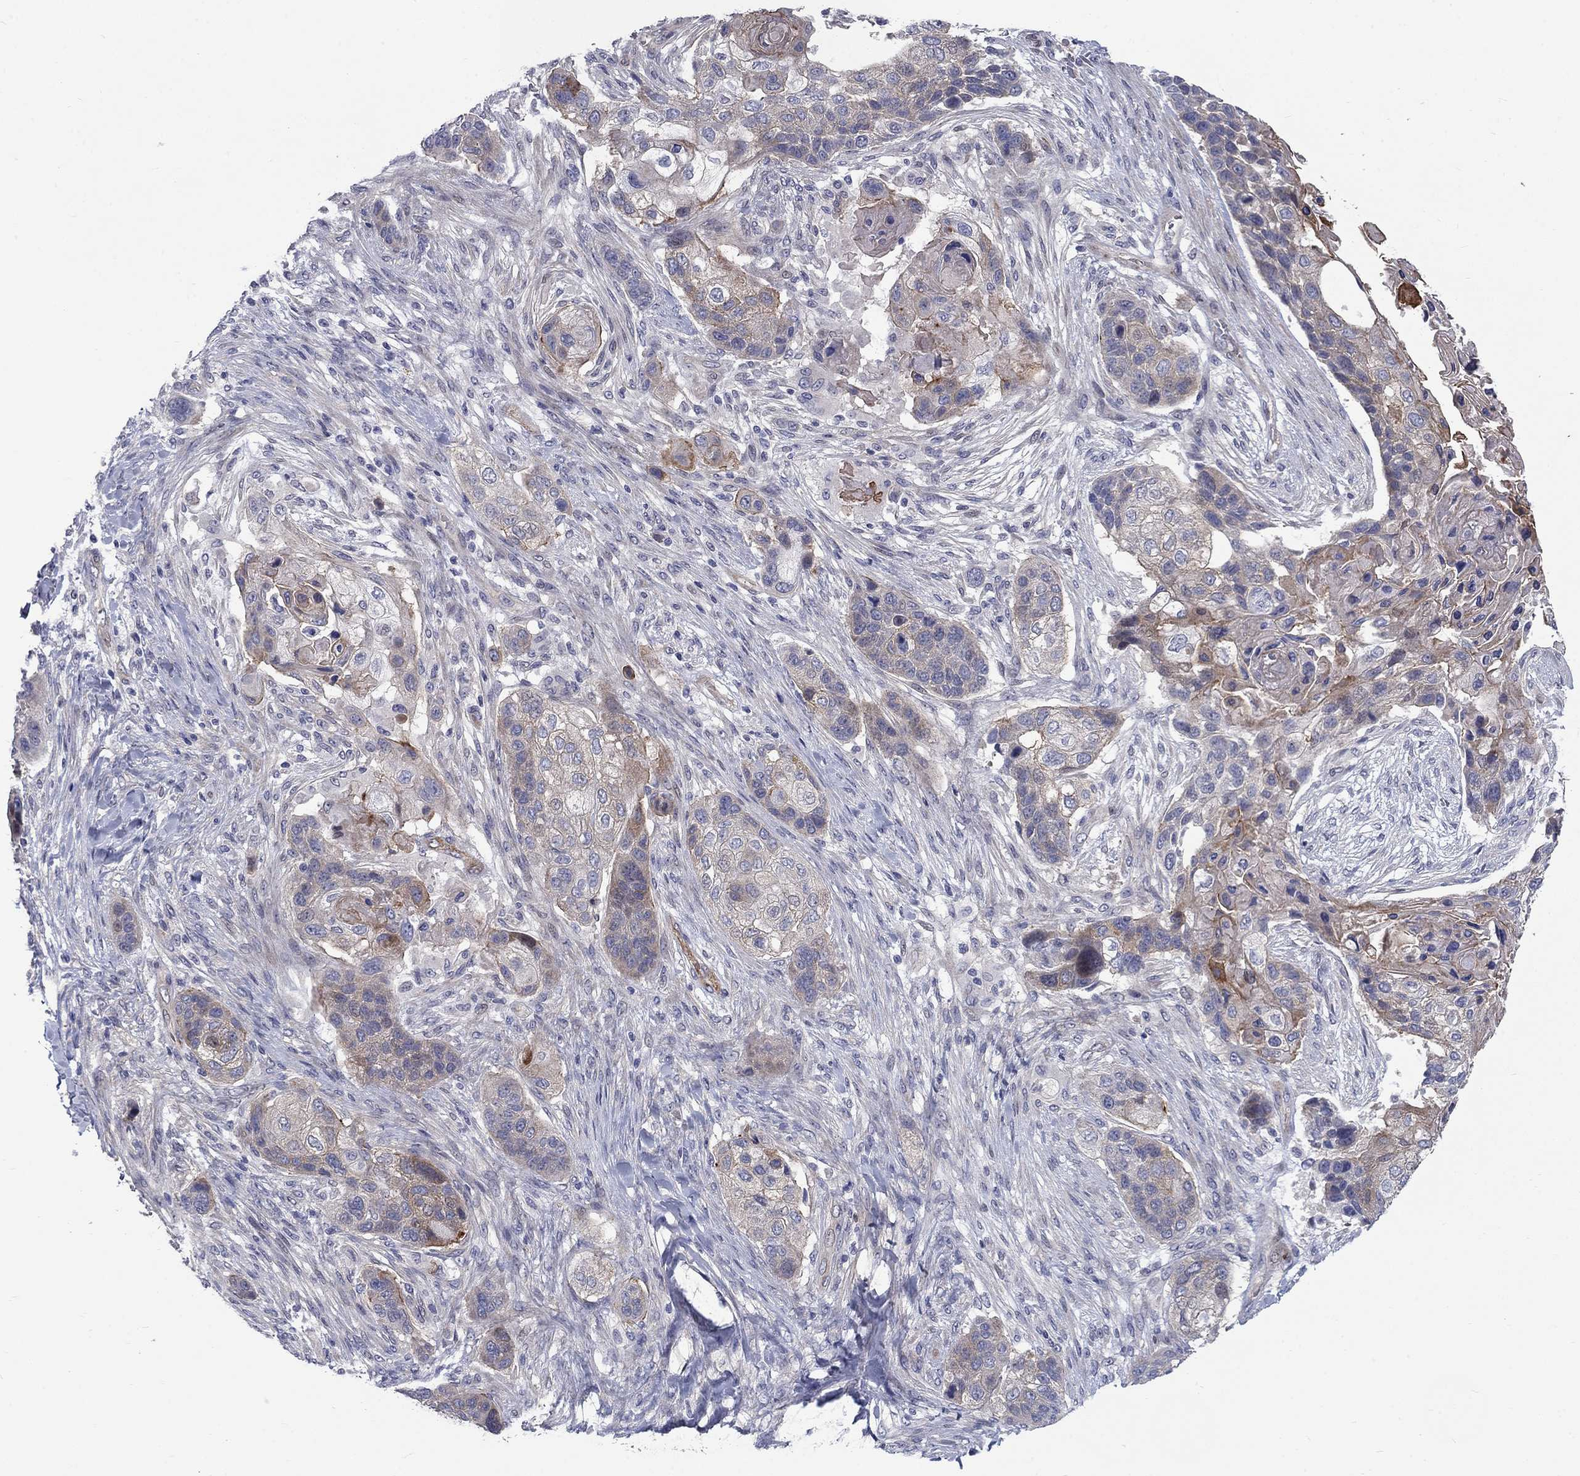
{"staining": {"intensity": "moderate", "quantity": "<25%", "location": "cytoplasmic/membranous"}, "tissue": "lung cancer", "cell_type": "Tumor cells", "image_type": "cancer", "snomed": [{"axis": "morphology", "description": "Squamous cell carcinoma, NOS"}, {"axis": "topography", "description": "Lung"}], "caption": "Immunohistochemical staining of lung cancer (squamous cell carcinoma) displays moderate cytoplasmic/membranous protein positivity in about <25% of tumor cells.", "gene": "SLC1A1", "patient": {"sex": "male", "age": 69}}